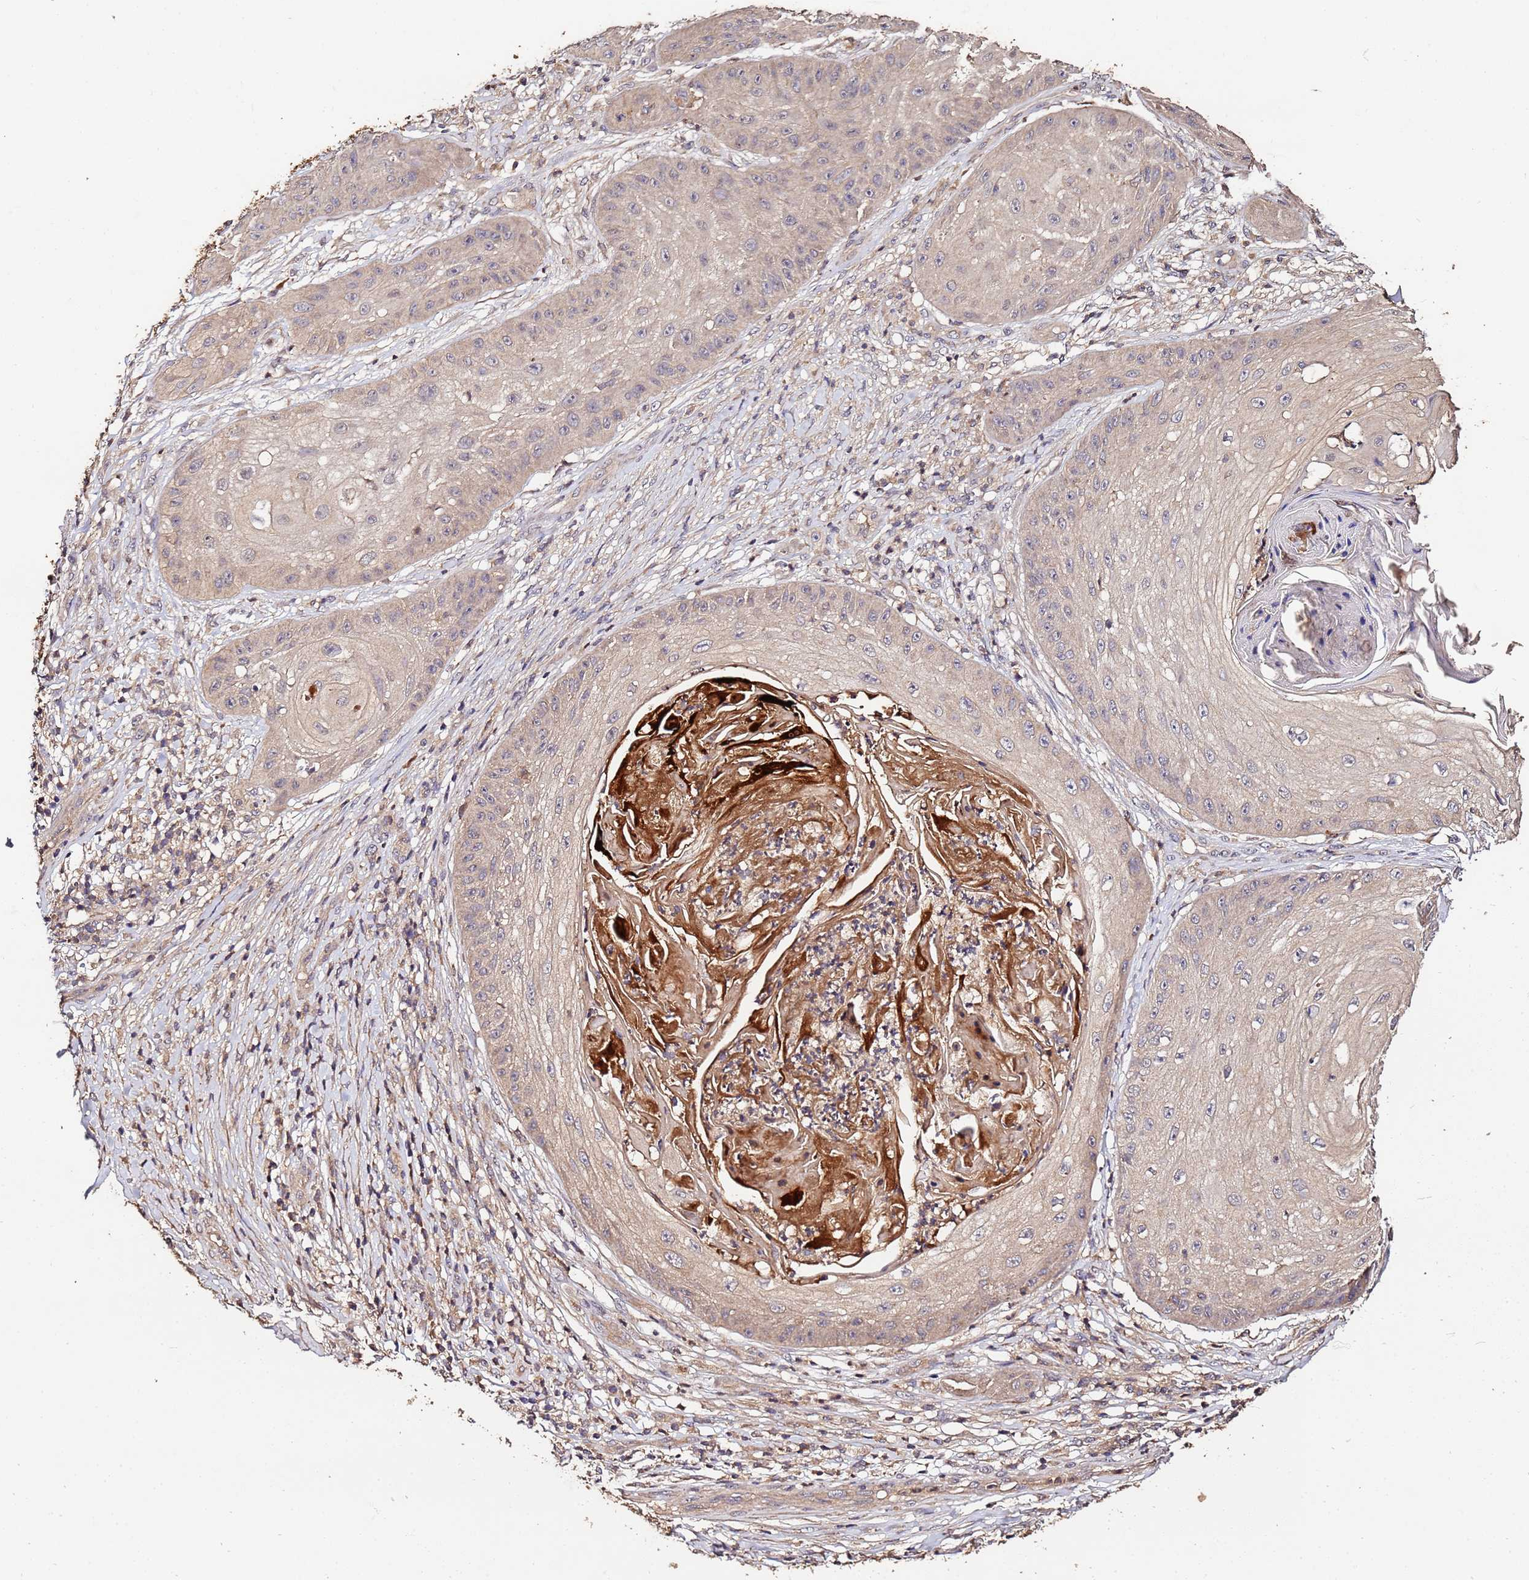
{"staining": {"intensity": "negative", "quantity": "none", "location": "none"}, "tissue": "skin cancer", "cell_type": "Tumor cells", "image_type": "cancer", "snomed": [{"axis": "morphology", "description": "Squamous cell carcinoma, NOS"}, {"axis": "topography", "description": "Skin"}], "caption": "Squamous cell carcinoma (skin) was stained to show a protein in brown. There is no significant expression in tumor cells.", "gene": "MTERF1", "patient": {"sex": "male", "age": 70}}